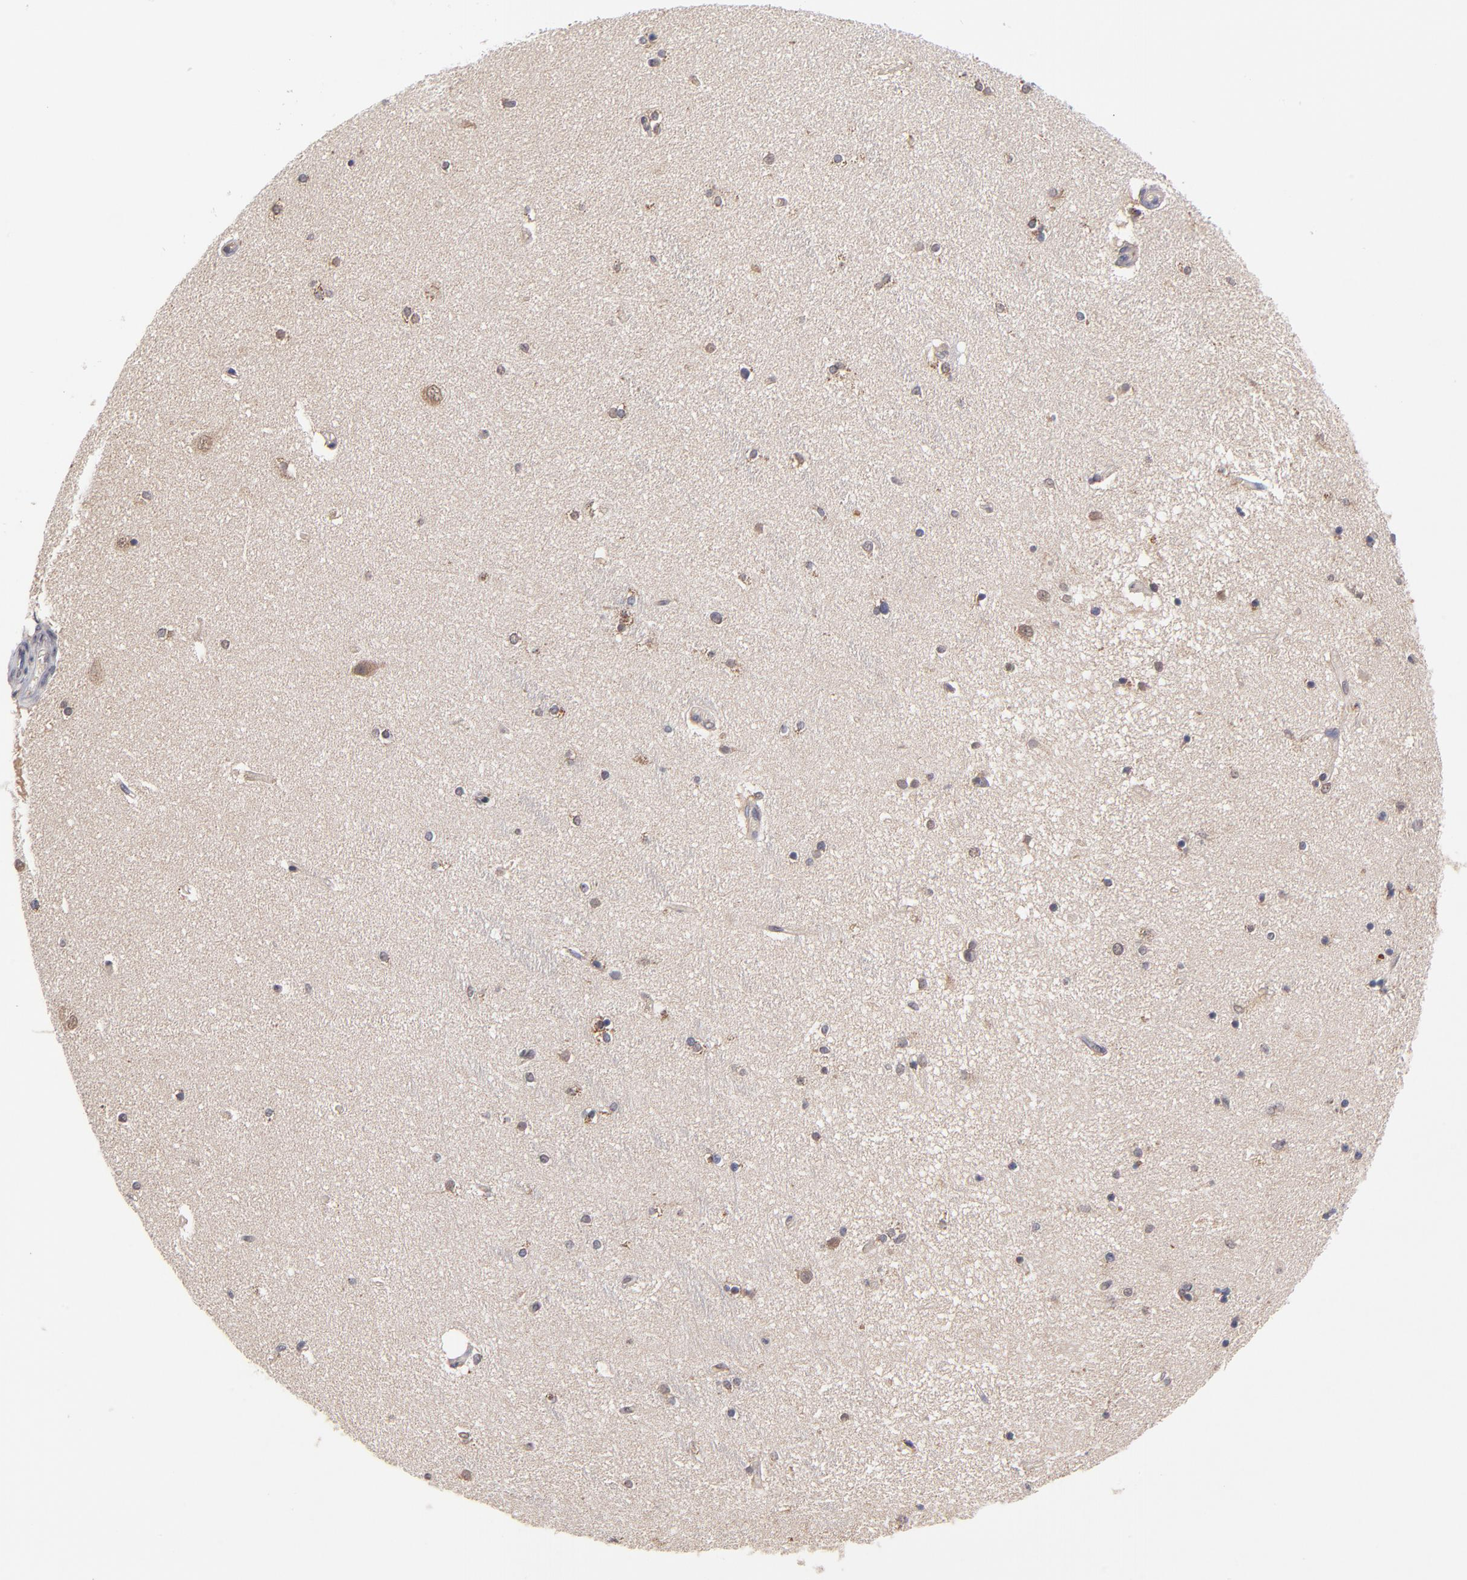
{"staining": {"intensity": "moderate", "quantity": "<25%", "location": "cytoplasmic/membranous"}, "tissue": "hippocampus", "cell_type": "Glial cells", "image_type": "normal", "snomed": [{"axis": "morphology", "description": "Normal tissue, NOS"}, {"axis": "topography", "description": "Hippocampus"}], "caption": "Moderate cytoplasmic/membranous protein expression is present in approximately <25% of glial cells in hippocampus. (brown staining indicates protein expression, while blue staining denotes nuclei).", "gene": "UBE2H", "patient": {"sex": "female", "age": 54}}